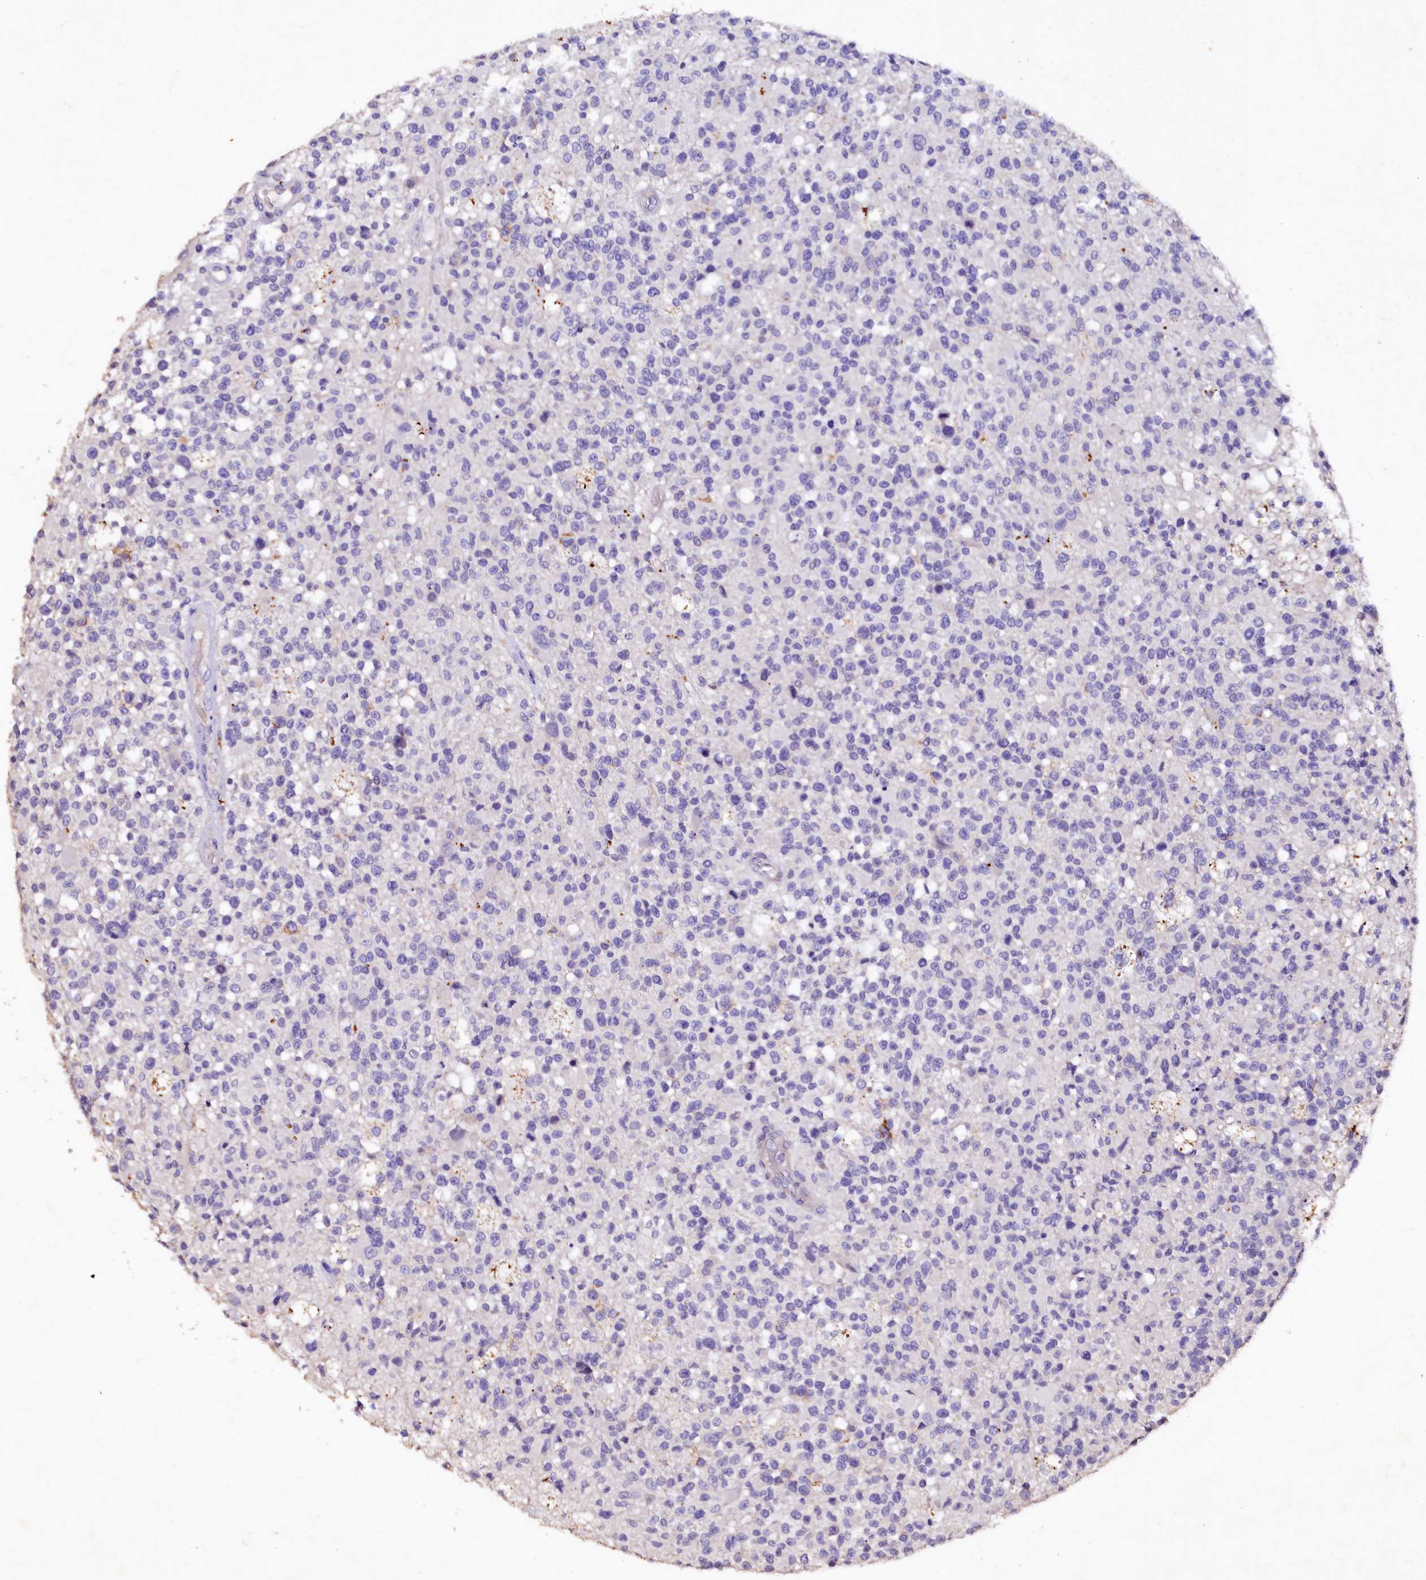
{"staining": {"intensity": "negative", "quantity": "none", "location": "none"}, "tissue": "glioma", "cell_type": "Tumor cells", "image_type": "cancer", "snomed": [{"axis": "morphology", "description": "Glioma, malignant, High grade"}, {"axis": "morphology", "description": "Glioblastoma, NOS"}, {"axis": "topography", "description": "Brain"}], "caption": "Malignant glioma (high-grade) was stained to show a protein in brown. There is no significant expression in tumor cells.", "gene": "VPS36", "patient": {"sex": "male", "age": 60}}